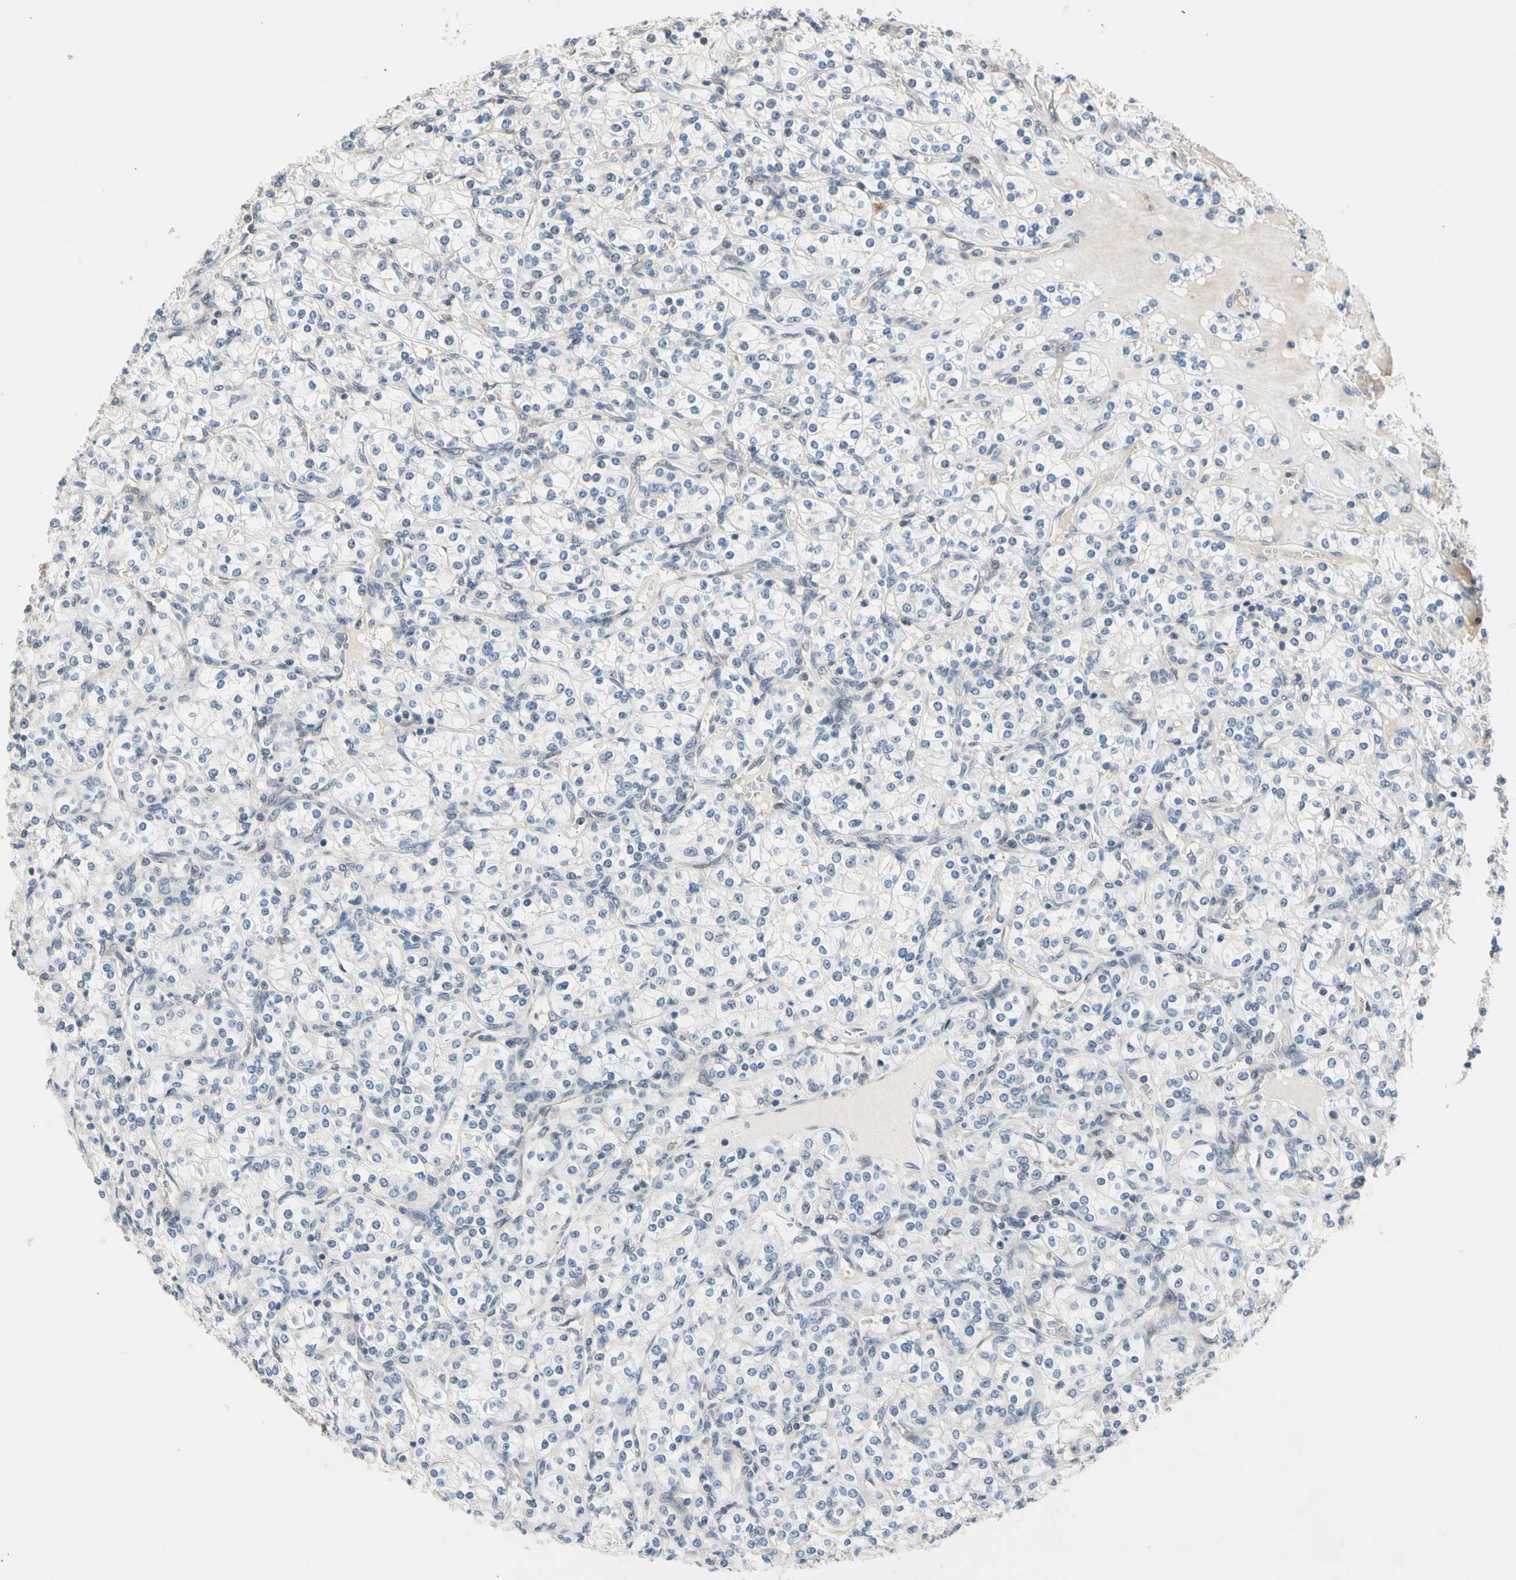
{"staining": {"intensity": "weak", "quantity": "<25%", "location": "cytoplasmic/membranous"}, "tissue": "renal cancer", "cell_type": "Tumor cells", "image_type": "cancer", "snomed": [{"axis": "morphology", "description": "Adenocarcinoma, NOS"}, {"axis": "topography", "description": "Kidney"}], "caption": "DAB (3,3'-diaminobenzidine) immunohistochemical staining of renal adenocarcinoma exhibits no significant expression in tumor cells.", "gene": "NGEF", "patient": {"sex": "male", "age": 77}}